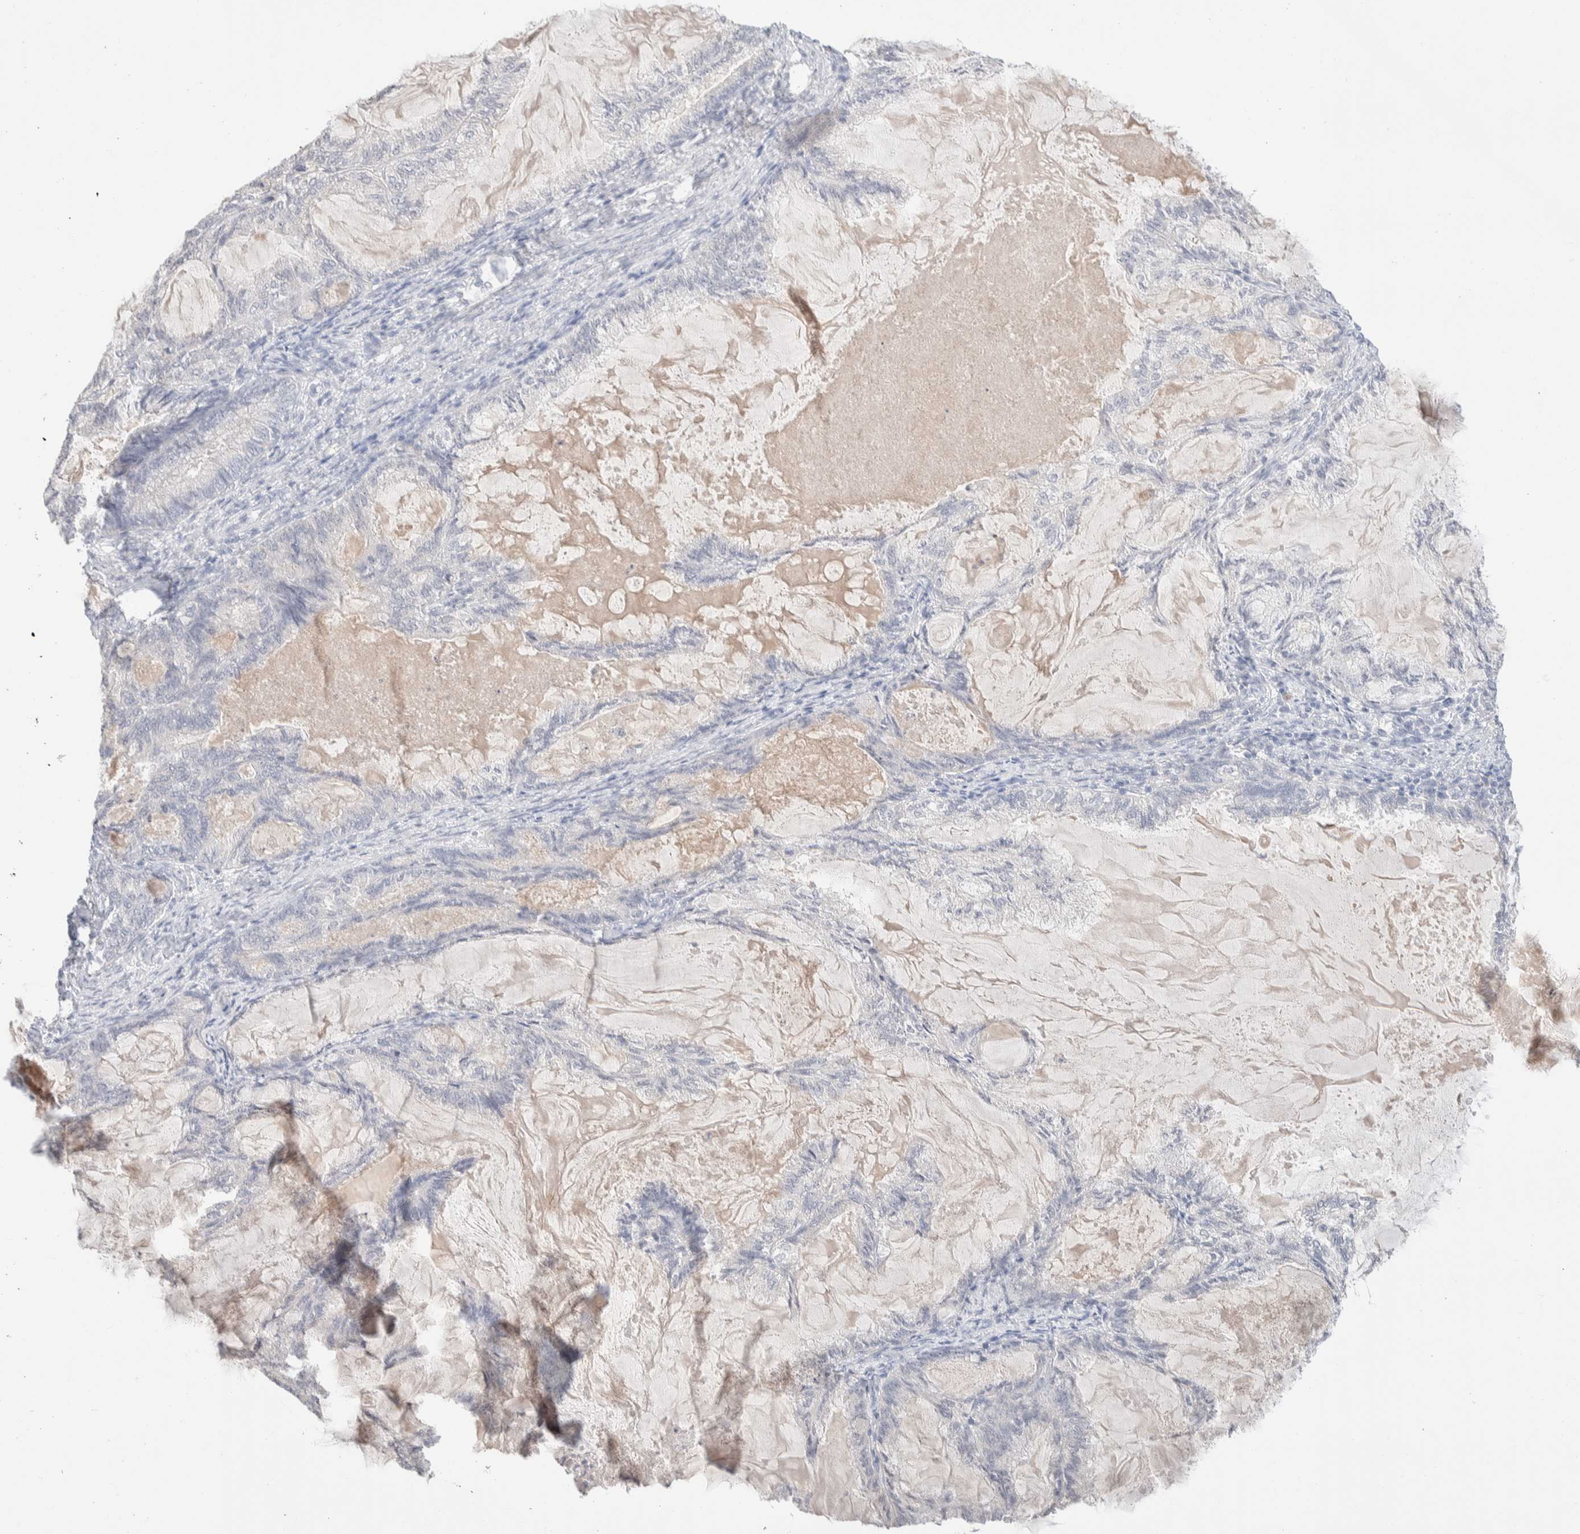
{"staining": {"intensity": "negative", "quantity": "none", "location": "none"}, "tissue": "endometrial cancer", "cell_type": "Tumor cells", "image_type": "cancer", "snomed": [{"axis": "morphology", "description": "Adenocarcinoma, NOS"}, {"axis": "topography", "description": "Endometrium"}], "caption": "IHC image of human adenocarcinoma (endometrial) stained for a protein (brown), which demonstrates no expression in tumor cells.", "gene": "RIDA", "patient": {"sex": "female", "age": 86}}